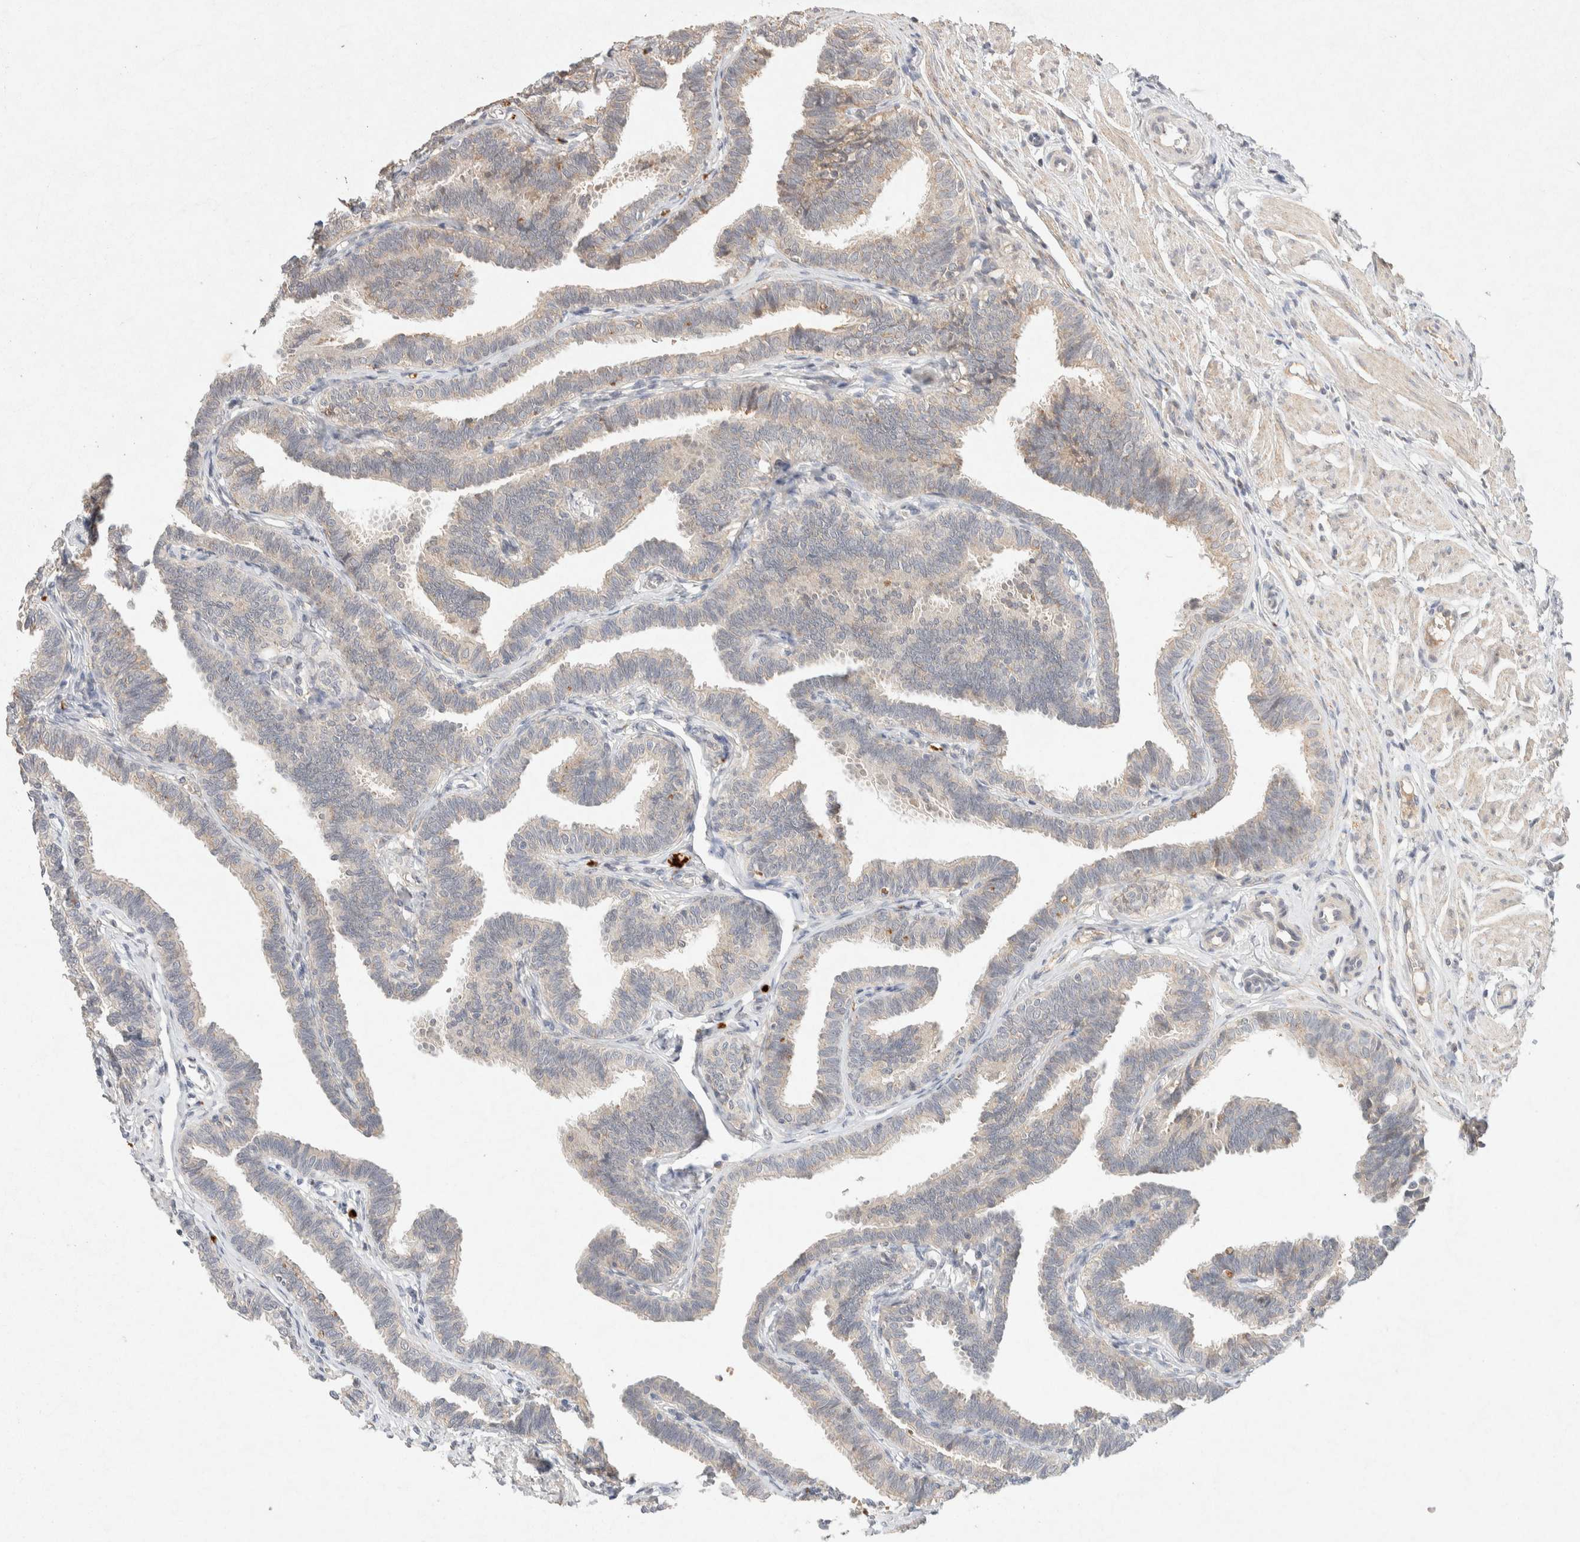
{"staining": {"intensity": "weak", "quantity": "25%-75%", "location": "cytoplasmic/membranous"}, "tissue": "fallopian tube", "cell_type": "Glandular cells", "image_type": "normal", "snomed": [{"axis": "morphology", "description": "Normal tissue, NOS"}, {"axis": "topography", "description": "Fallopian tube"}, {"axis": "topography", "description": "Ovary"}], "caption": "This photomicrograph exhibits unremarkable fallopian tube stained with immunohistochemistry to label a protein in brown. The cytoplasmic/membranous of glandular cells show weak positivity for the protein. Nuclei are counter-stained blue.", "gene": "GNAI1", "patient": {"sex": "female", "age": 23}}